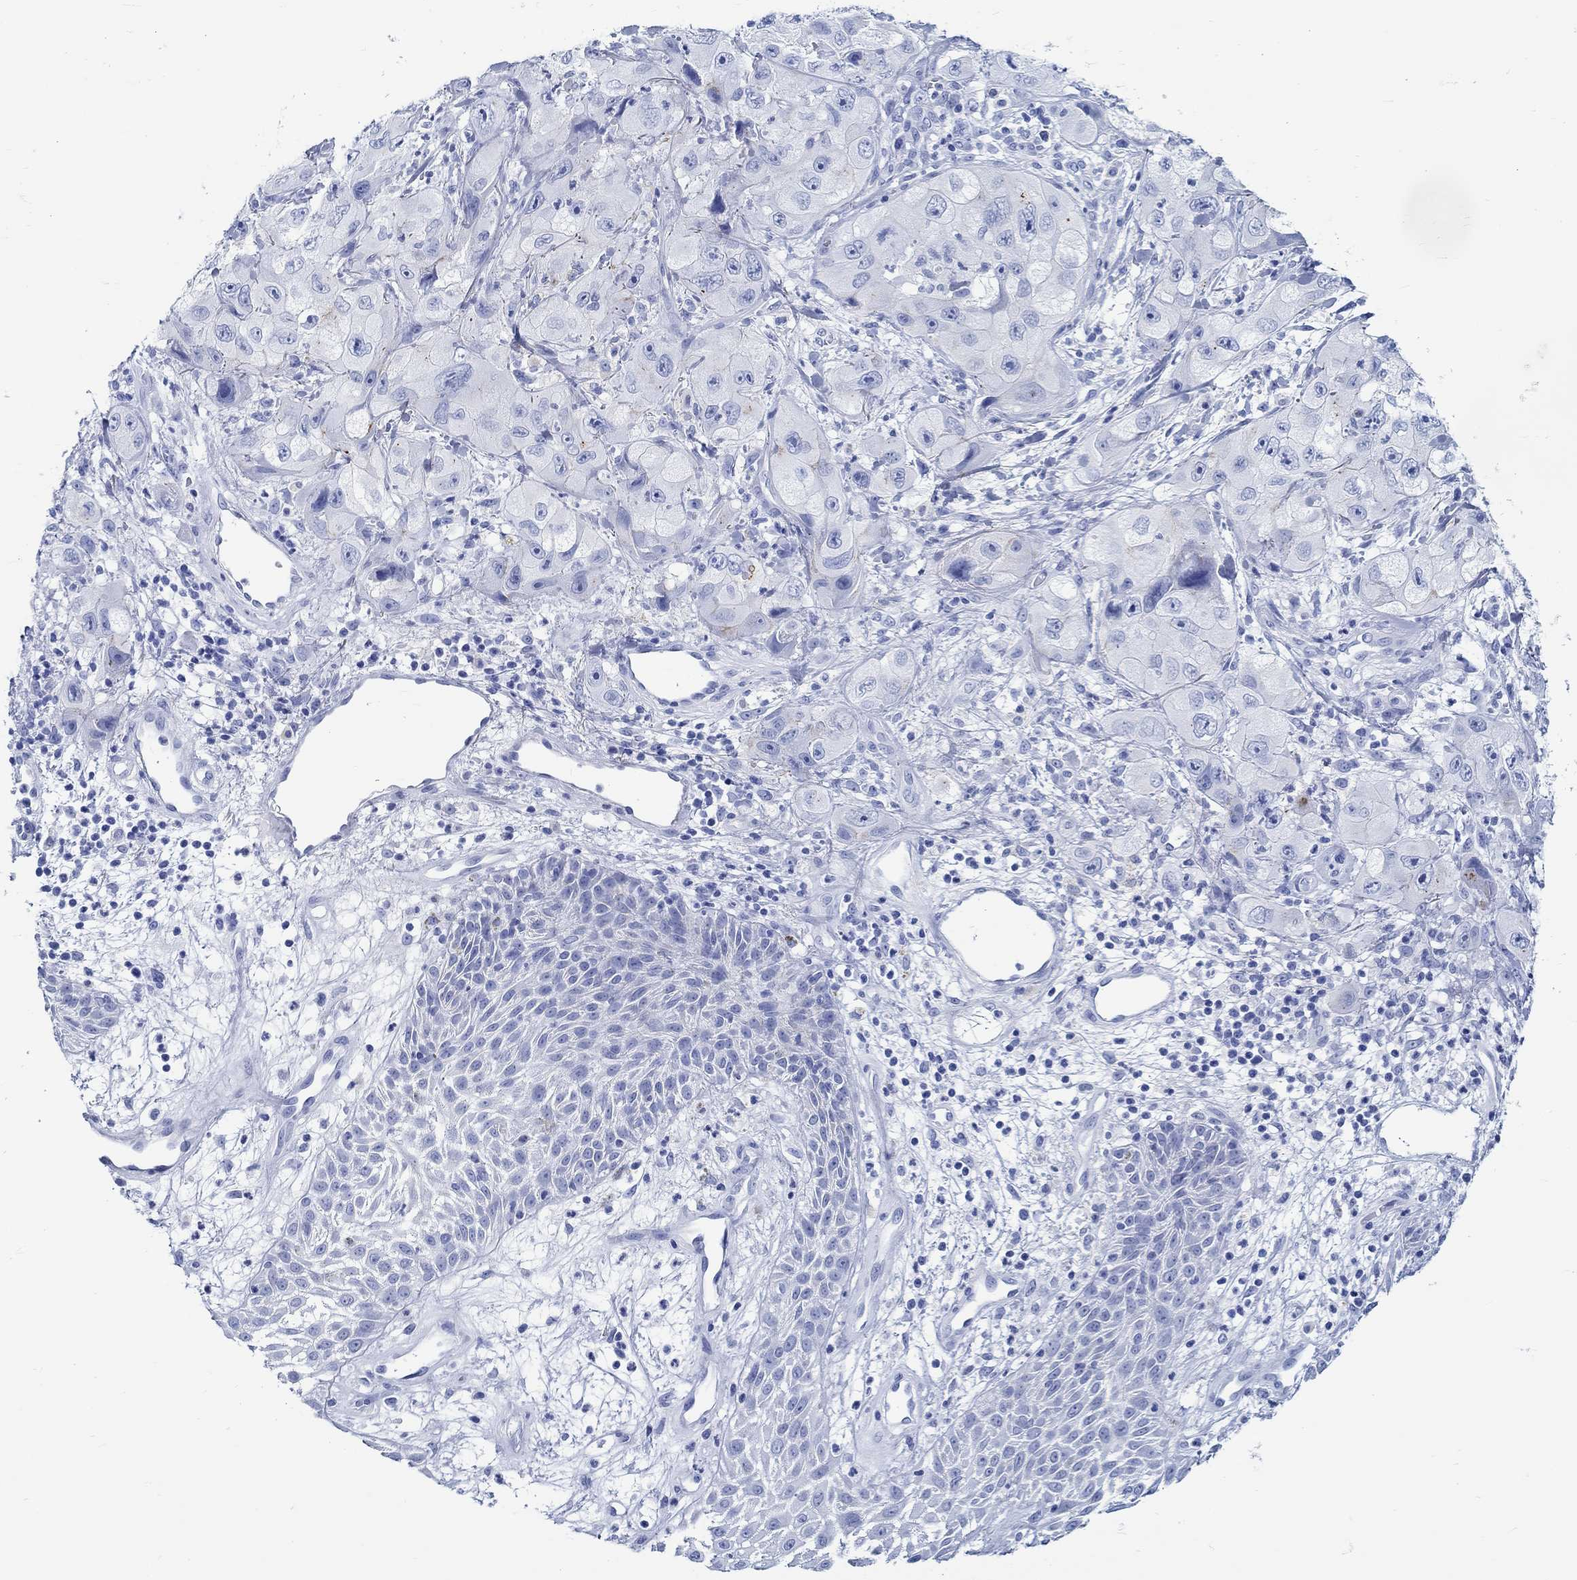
{"staining": {"intensity": "negative", "quantity": "none", "location": "none"}, "tissue": "skin cancer", "cell_type": "Tumor cells", "image_type": "cancer", "snomed": [{"axis": "morphology", "description": "Squamous cell carcinoma, NOS"}, {"axis": "topography", "description": "Skin"}, {"axis": "topography", "description": "Subcutis"}], "caption": "The micrograph shows no significant staining in tumor cells of skin cancer (squamous cell carcinoma).", "gene": "RD3L", "patient": {"sex": "male", "age": 73}}